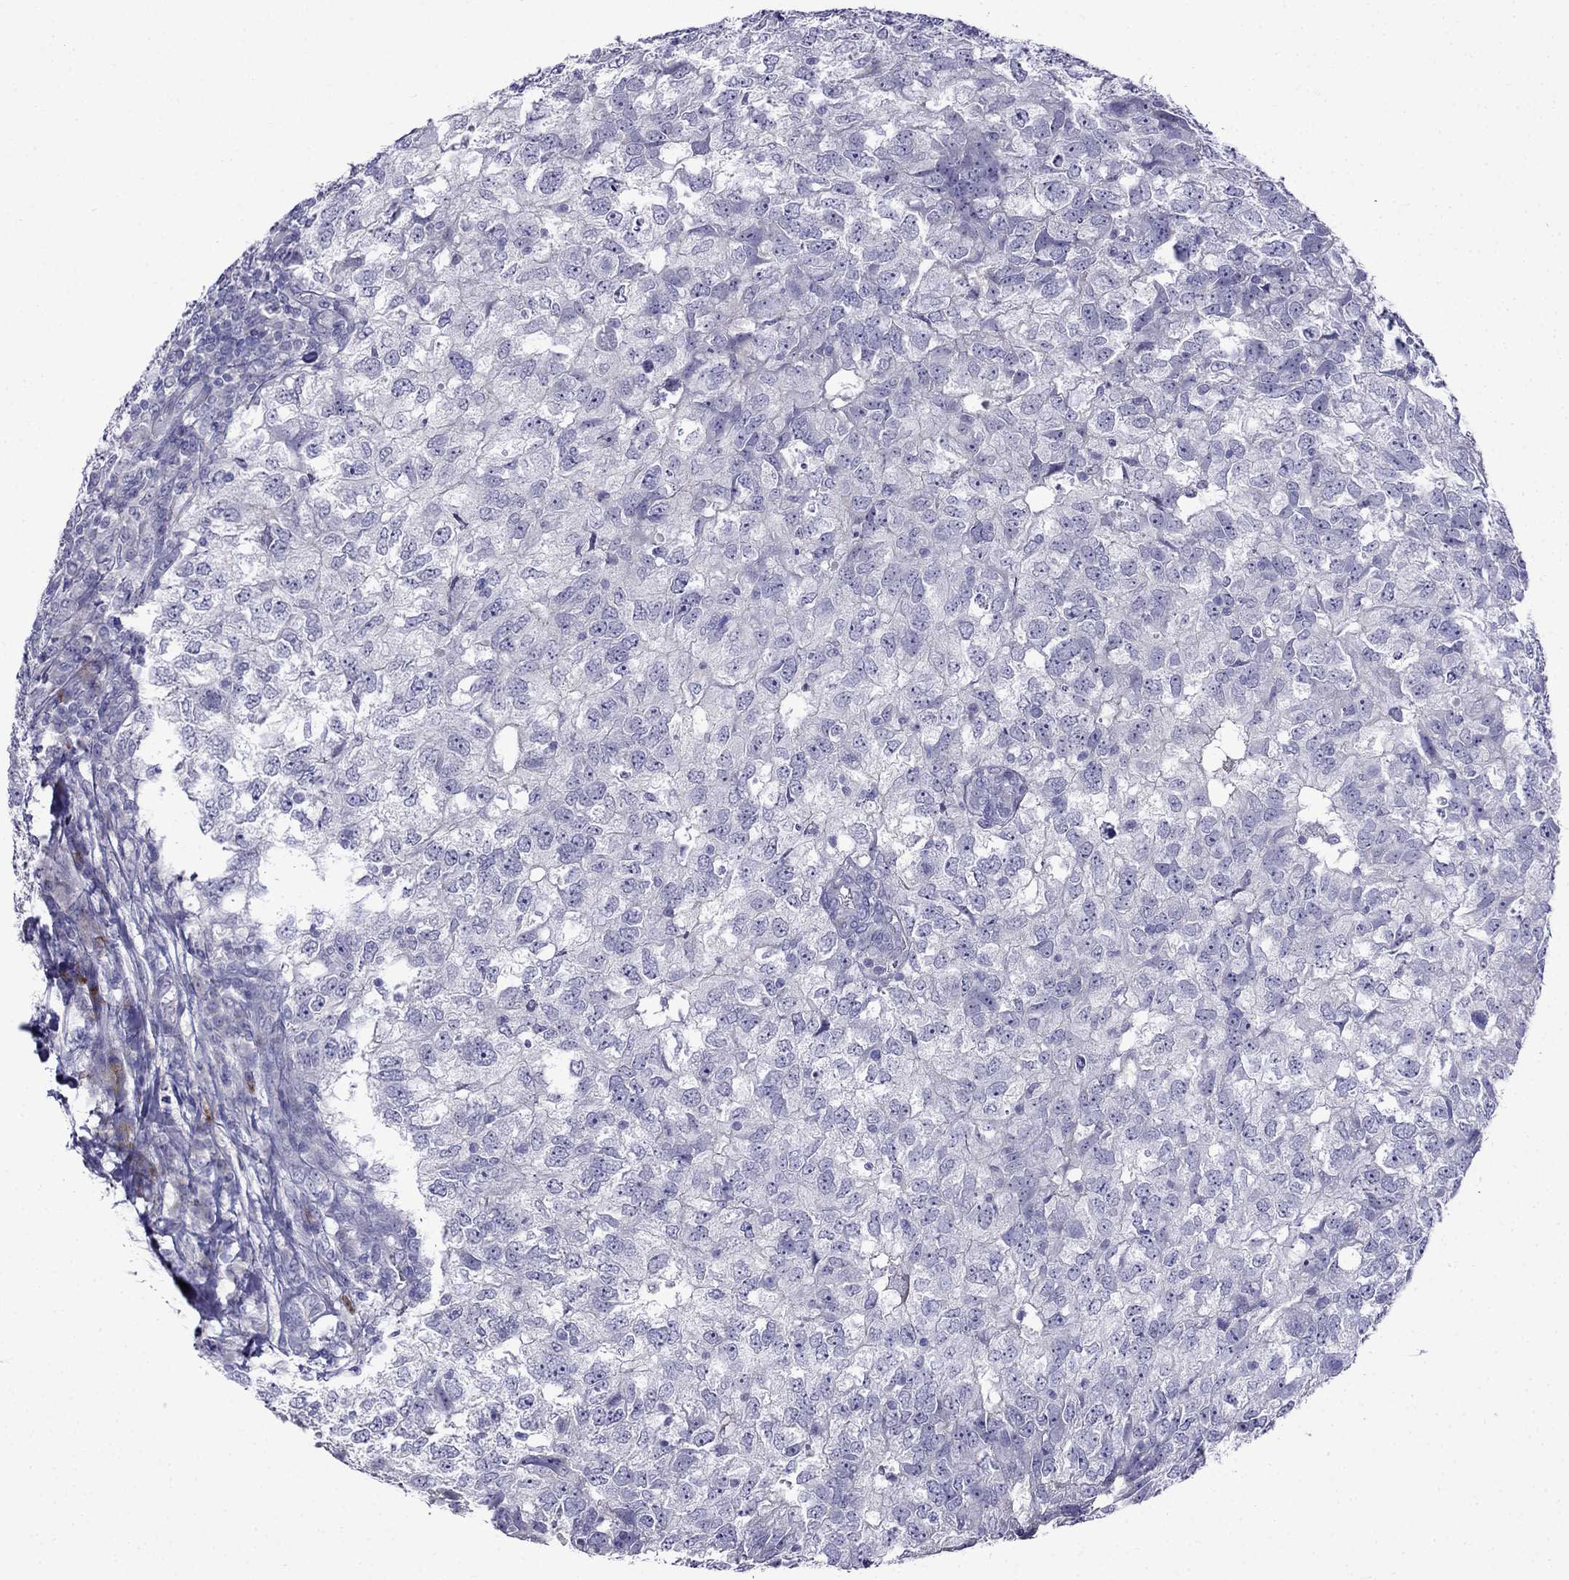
{"staining": {"intensity": "negative", "quantity": "none", "location": "none"}, "tissue": "breast cancer", "cell_type": "Tumor cells", "image_type": "cancer", "snomed": [{"axis": "morphology", "description": "Duct carcinoma"}, {"axis": "topography", "description": "Breast"}], "caption": "Human breast cancer (intraductal carcinoma) stained for a protein using immunohistochemistry exhibits no staining in tumor cells.", "gene": "PATE1", "patient": {"sex": "female", "age": 30}}